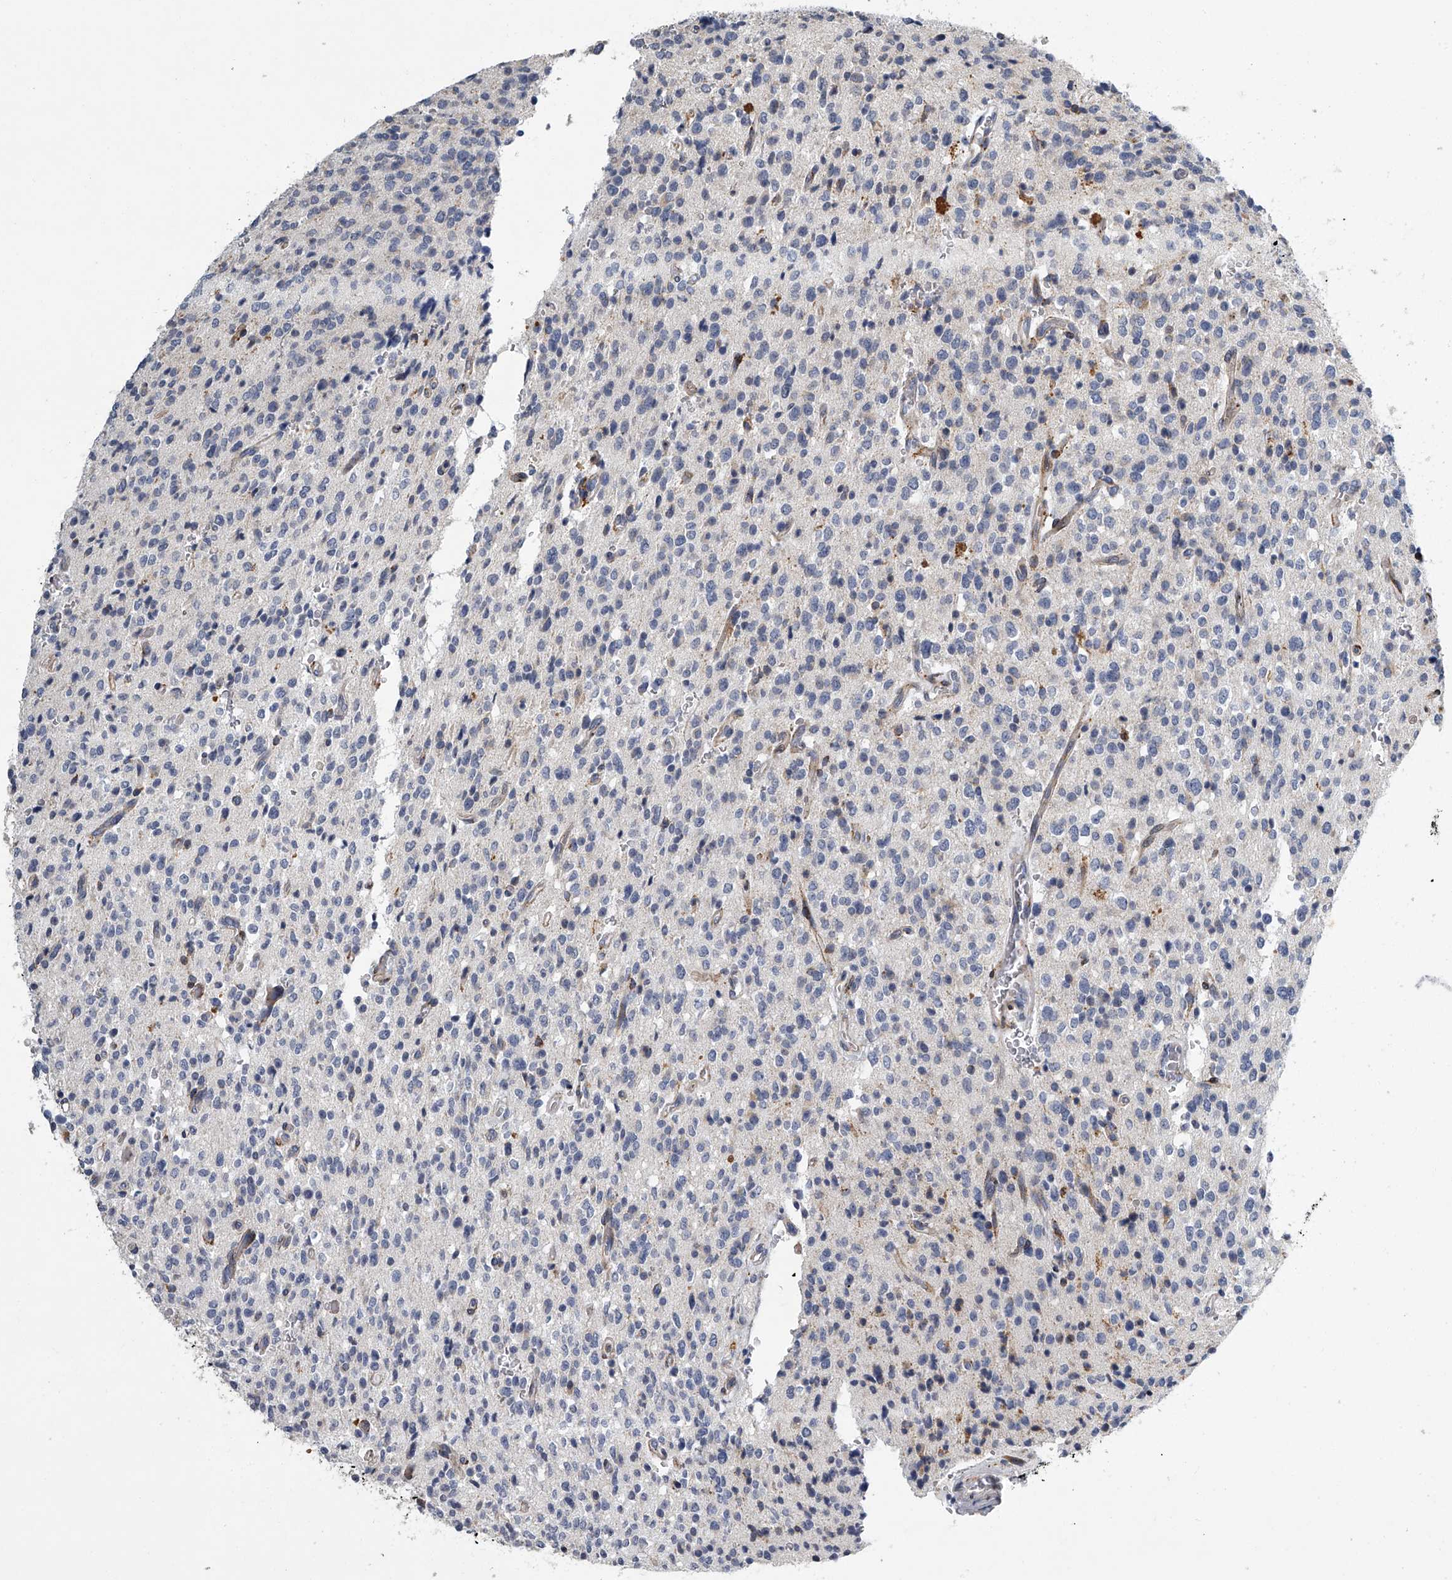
{"staining": {"intensity": "negative", "quantity": "none", "location": "none"}, "tissue": "glioma", "cell_type": "Tumor cells", "image_type": "cancer", "snomed": [{"axis": "morphology", "description": "Glioma, malignant, High grade"}, {"axis": "topography", "description": "Brain"}], "caption": "An immunohistochemistry photomicrograph of malignant high-grade glioma is shown. There is no staining in tumor cells of malignant high-grade glioma.", "gene": "TMEM63C", "patient": {"sex": "male", "age": 34}}